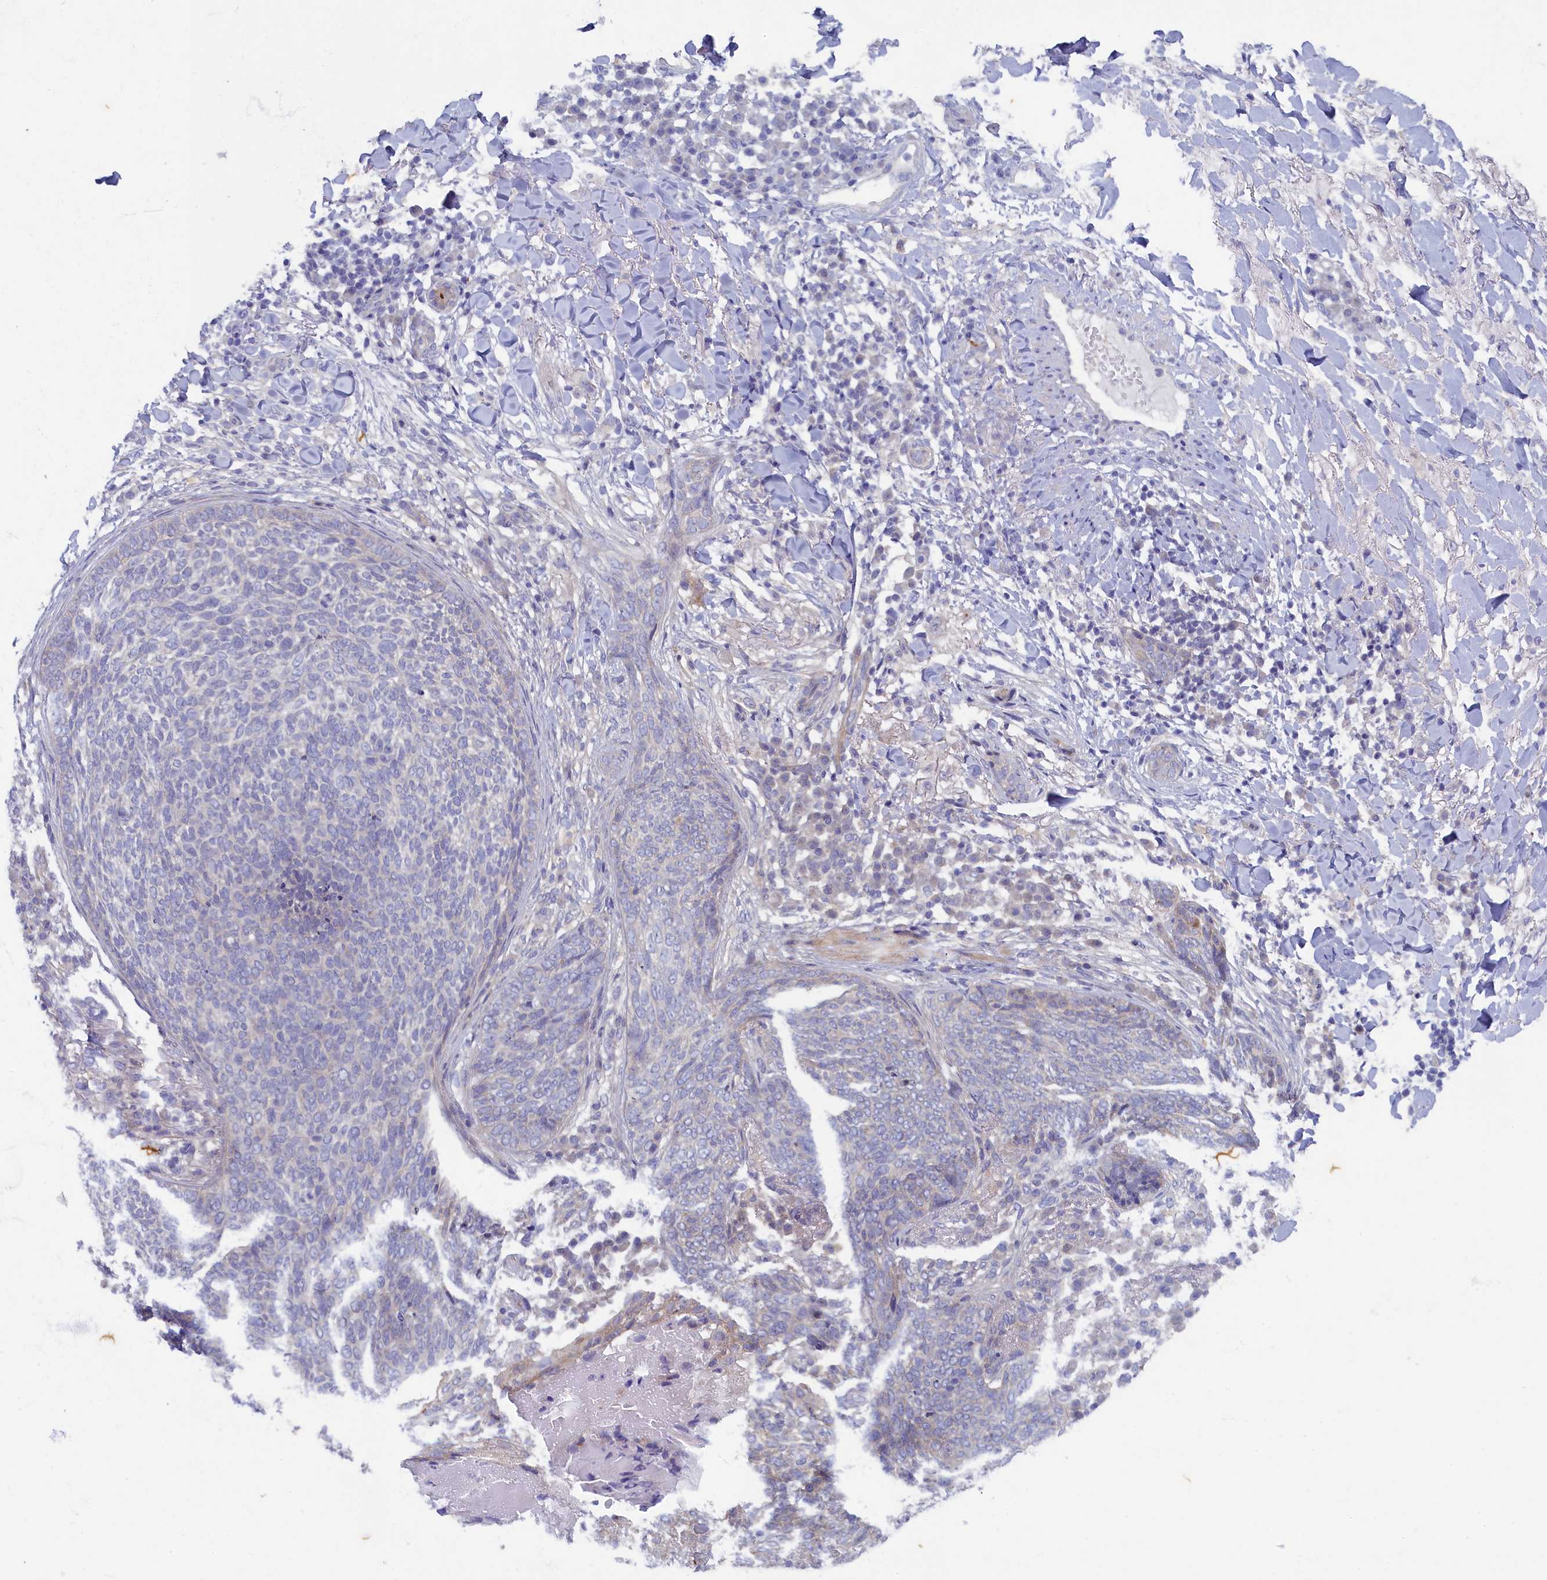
{"staining": {"intensity": "negative", "quantity": "none", "location": "none"}, "tissue": "skin cancer", "cell_type": "Tumor cells", "image_type": "cancer", "snomed": [{"axis": "morphology", "description": "Basal cell carcinoma"}, {"axis": "topography", "description": "Skin"}], "caption": "DAB immunohistochemical staining of human basal cell carcinoma (skin) shows no significant positivity in tumor cells.", "gene": "WDR59", "patient": {"sex": "male", "age": 85}}